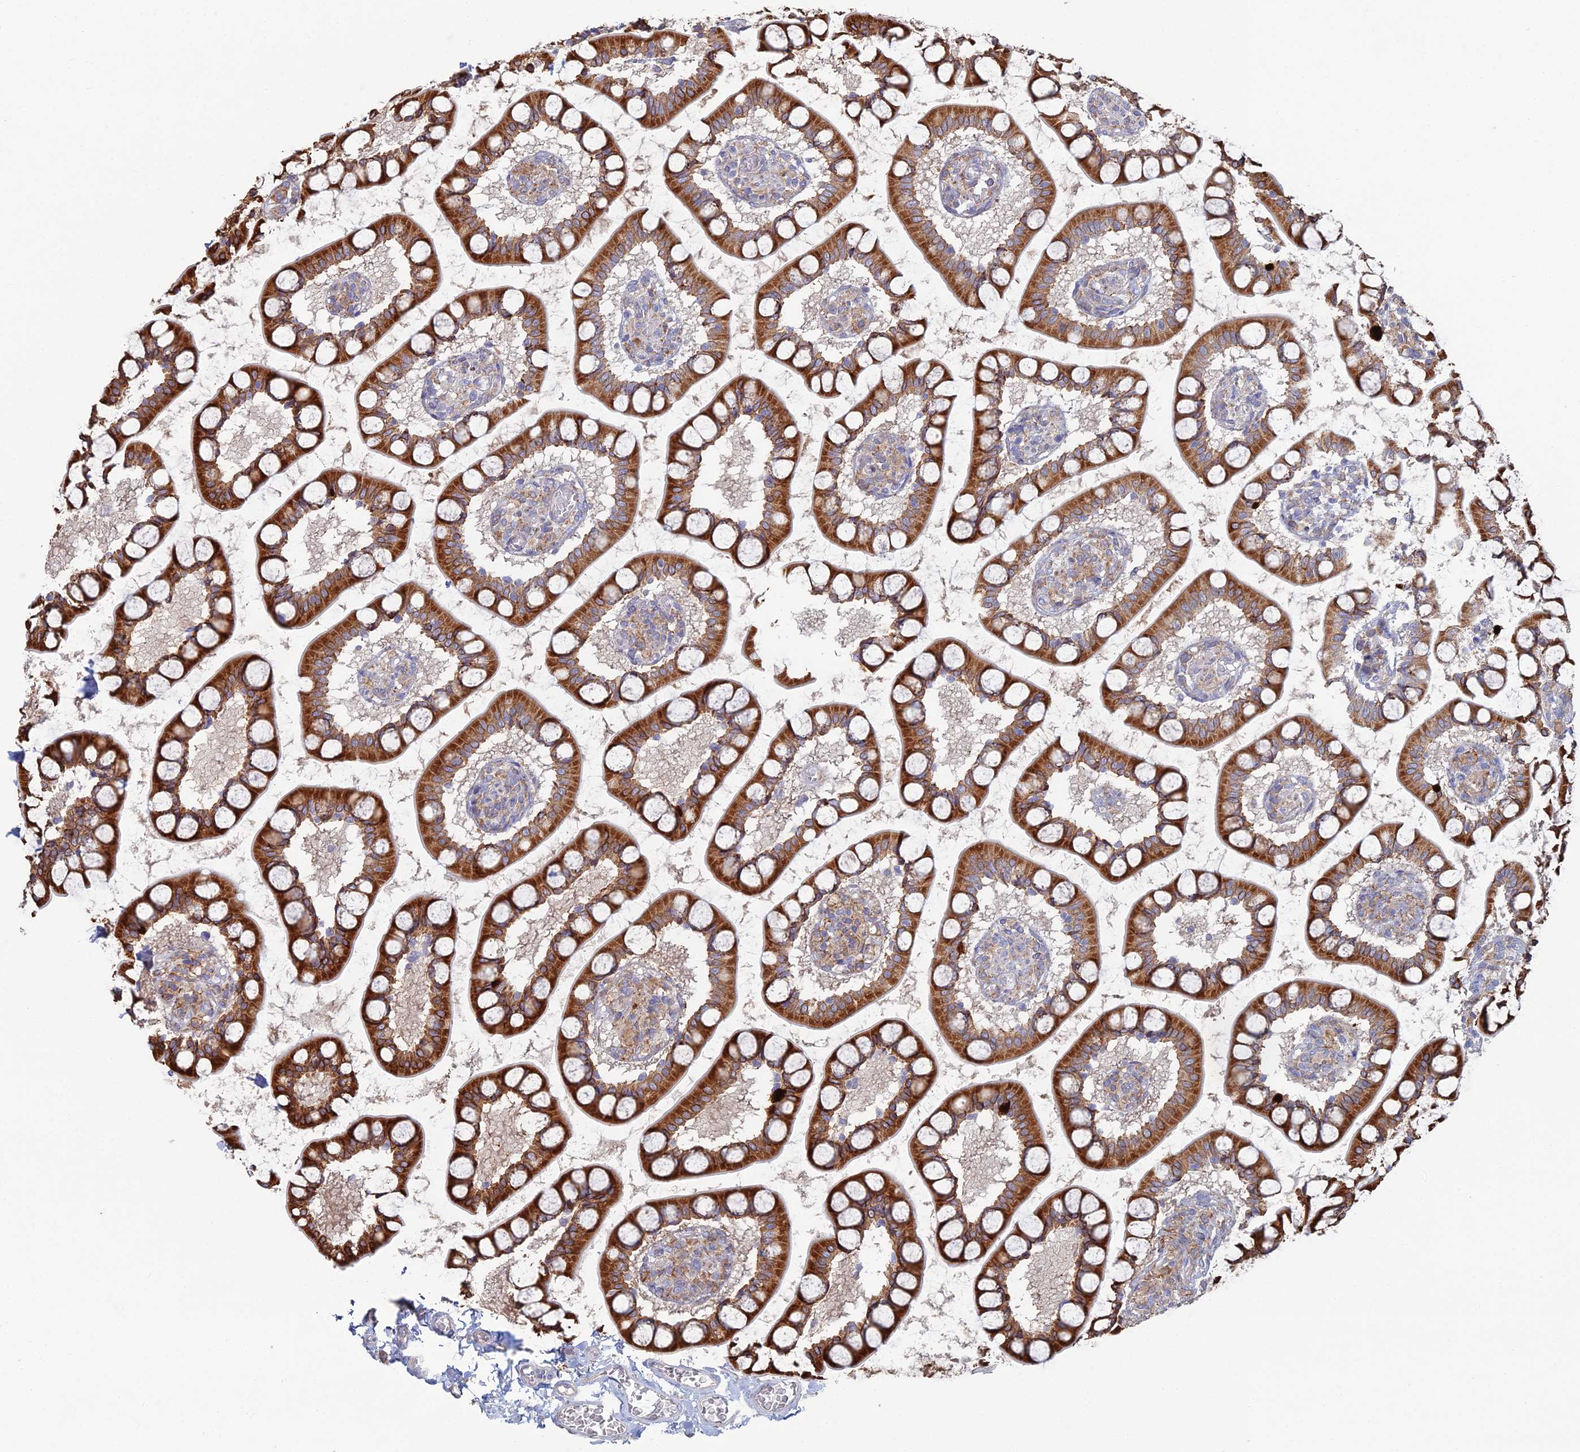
{"staining": {"intensity": "strong", "quantity": ">75%", "location": "cytoplasmic/membranous"}, "tissue": "small intestine", "cell_type": "Glandular cells", "image_type": "normal", "snomed": [{"axis": "morphology", "description": "Normal tissue, NOS"}, {"axis": "topography", "description": "Small intestine"}], "caption": "Immunohistochemistry (IHC) (DAB (3,3'-diaminobenzidine)) staining of benign human small intestine demonstrates strong cytoplasmic/membranous protein expression in about >75% of glandular cells. Nuclei are stained in blue.", "gene": "TRAPPC6A", "patient": {"sex": "male", "age": 52}}